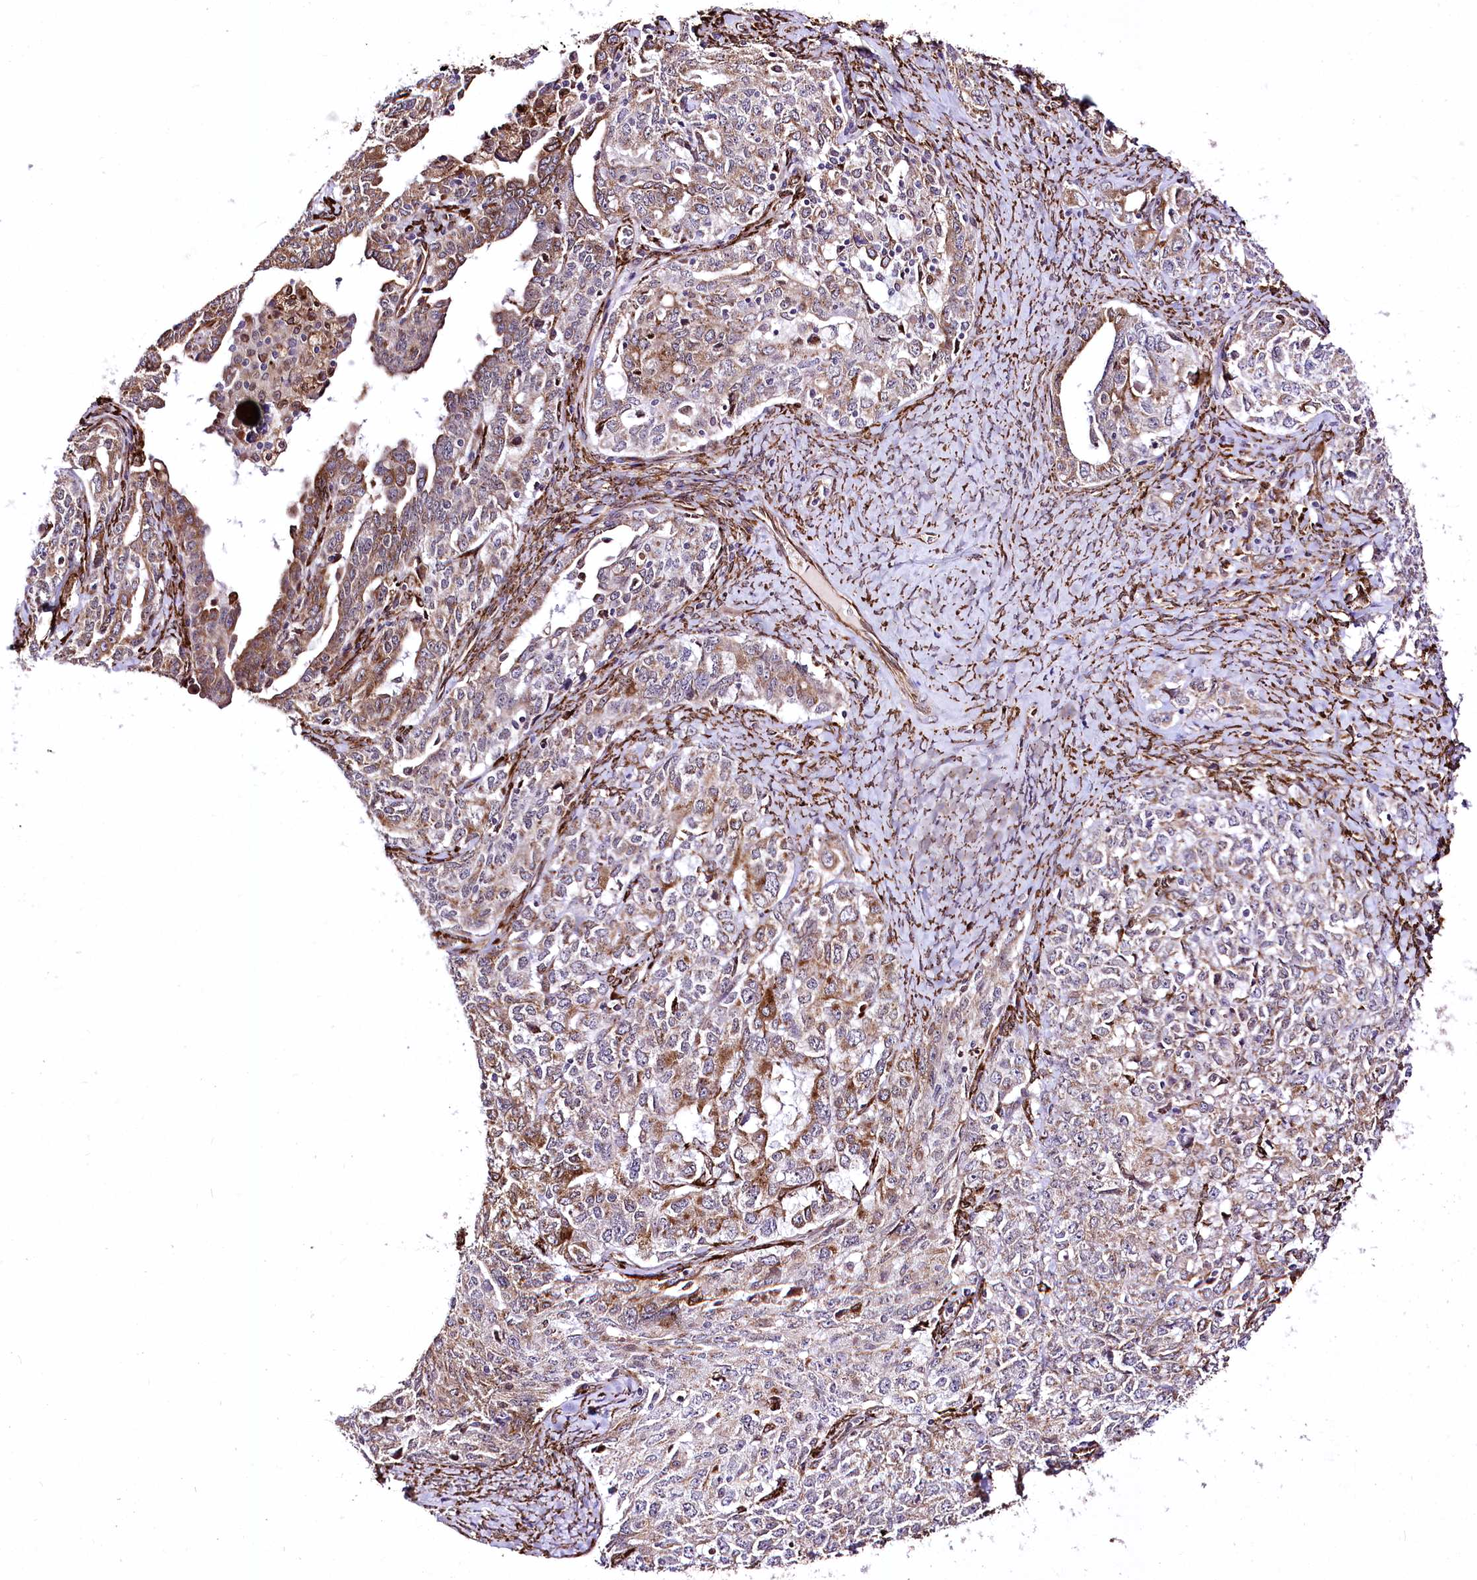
{"staining": {"intensity": "moderate", "quantity": ">75%", "location": "cytoplasmic/membranous"}, "tissue": "ovarian cancer", "cell_type": "Tumor cells", "image_type": "cancer", "snomed": [{"axis": "morphology", "description": "Carcinoma, endometroid"}, {"axis": "topography", "description": "Ovary"}], "caption": "A brown stain shows moderate cytoplasmic/membranous positivity of a protein in ovarian cancer tumor cells.", "gene": "WWC1", "patient": {"sex": "female", "age": 62}}